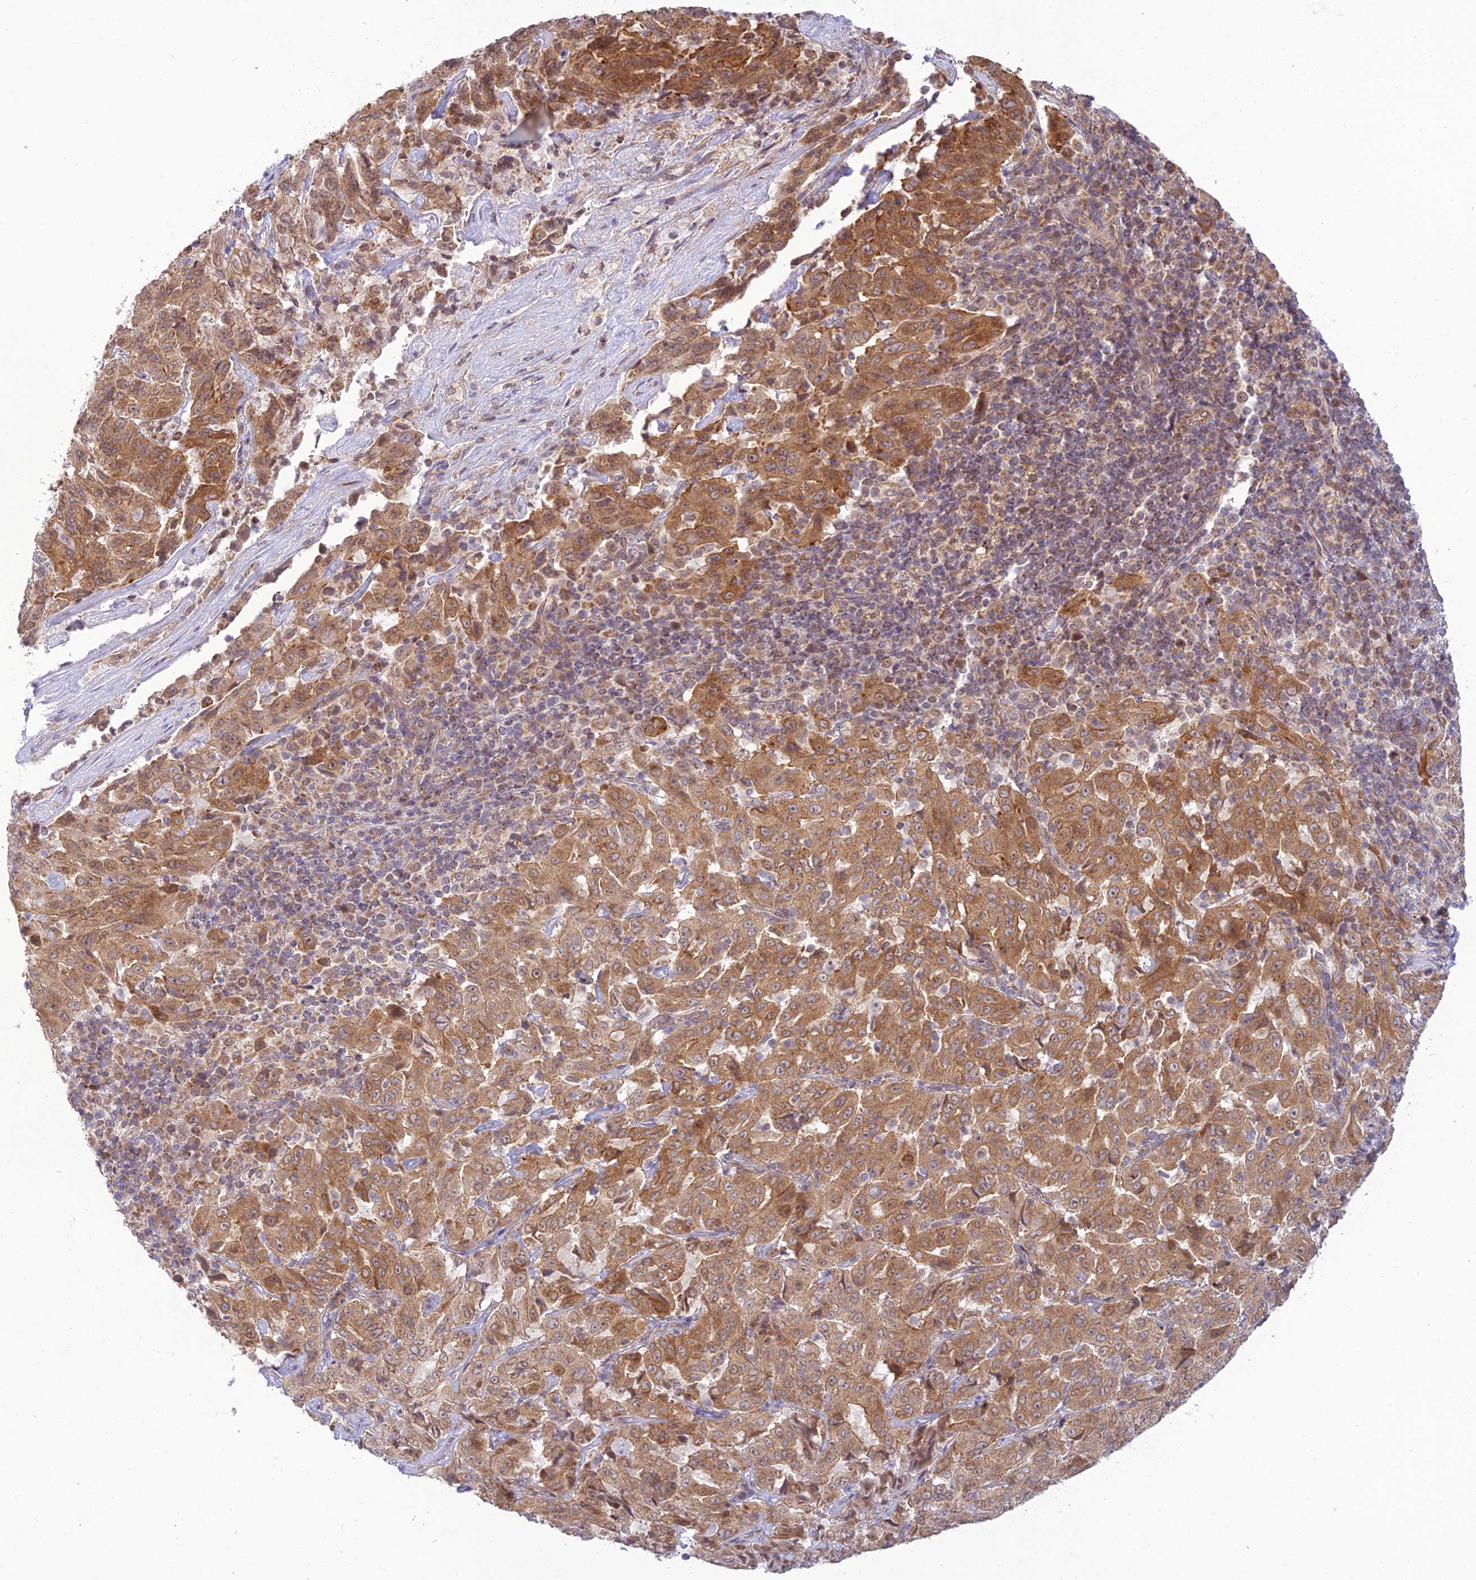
{"staining": {"intensity": "strong", "quantity": ">75%", "location": "cytoplasmic/membranous"}, "tissue": "pancreatic cancer", "cell_type": "Tumor cells", "image_type": "cancer", "snomed": [{"axis": "morphology", "description": "Adenocarcinoma, NOS"}, {"axis": "topography", "description": "Pancreas"}], "caption": "Pancreatic adenocarcinoma stained for a protein (brown) reveals strong cytoplasmic/membranous positive positivity in approximately >75% of tumor cells.", "gene": "HOOK2", "patient": {"sex": "male", "age": 63}}